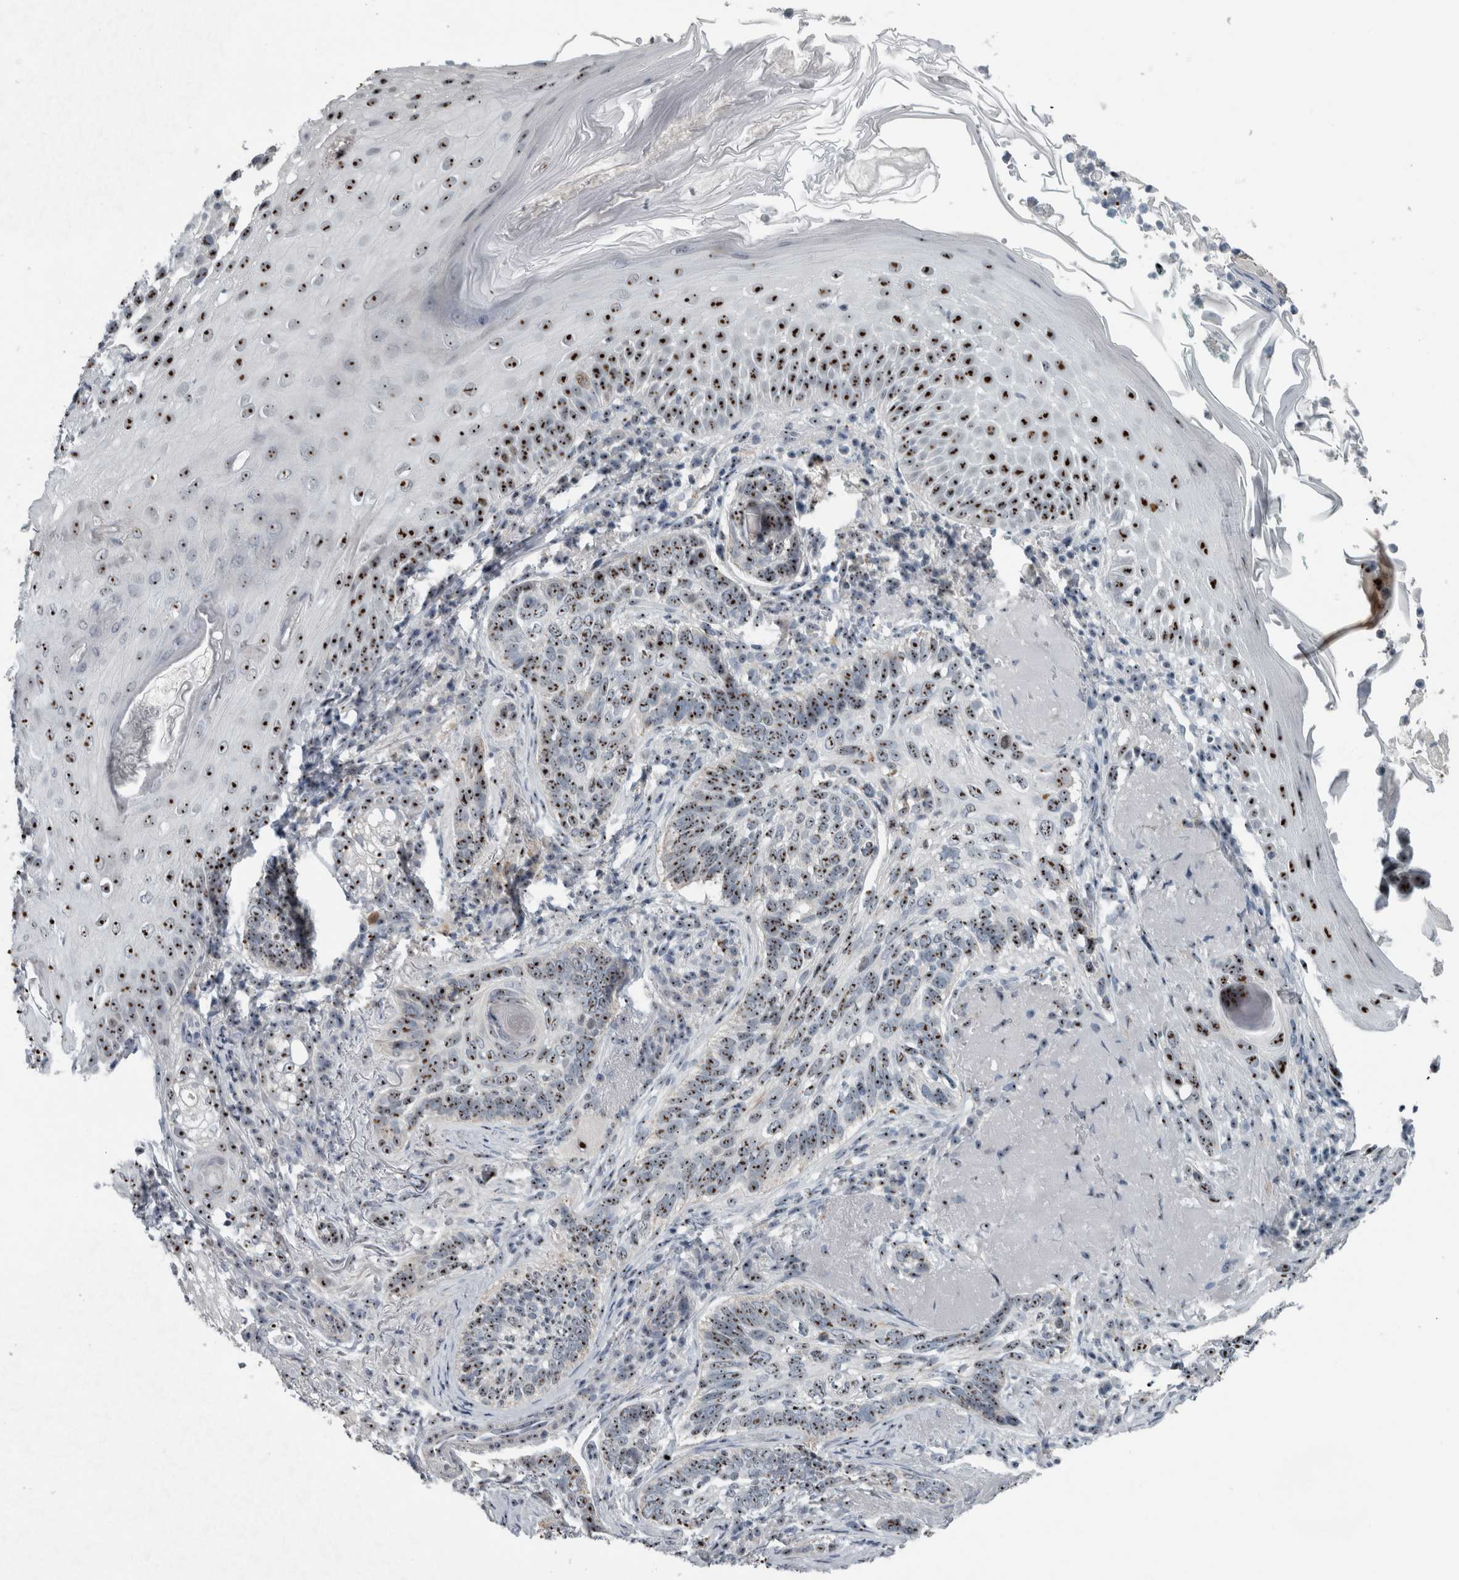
{"staining": {"intensity": "moderate", "quantity": ">75%", "location": "nuclear"}, "tissue": "skin cancer", "cell_type": "Tumor cells", "image_type": "cancer", "snomed": [{"axis": "morphology", "description": "Basal cell carcinoma"}, {"axis": "topography", "description": "Skin"}], "caption": "Human skin cancer (basal cell carcinoma) stained with a brown dye reveals moderate nuclear positive expression in approximately >75% of tumor cells.", "gene": "UTP6", "patient": {"sex": "female", "age": 89}}